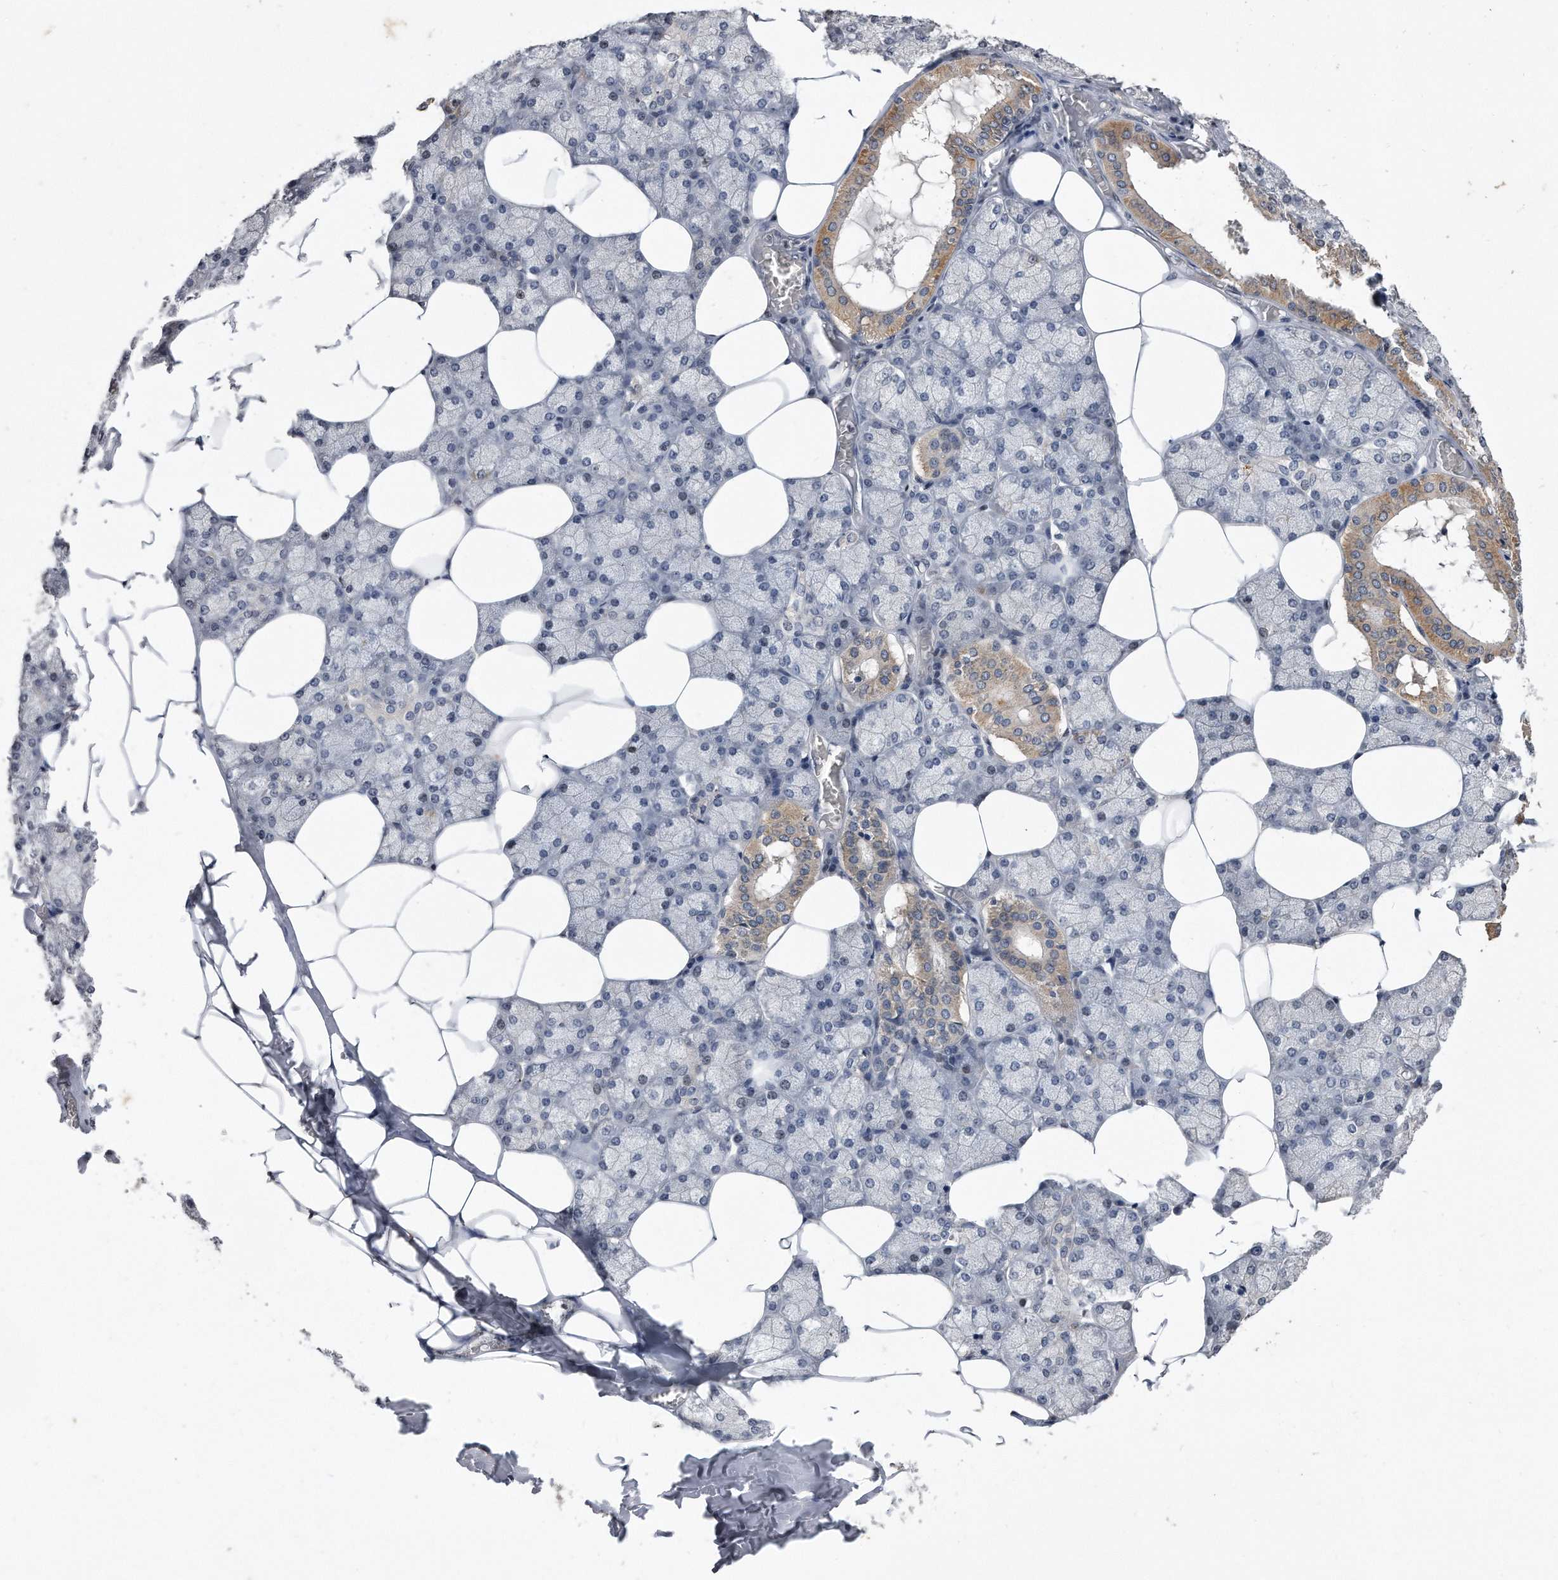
{"staining": {"intensity": "moderate", "quantity": "<25%", "location": "cytoplasmic/membranous"}, "tissue": "salivary gland", "cell_type": "Glandular cells", "image_type": "normal", "snomed": [{"axis": "morphology", "description": "Normal tissue, NOS"}, {"axis": "topography", "description": "Salivary gland"}], "caption": "This is a photomicrograph of IHC staining of unremarkable salivary gland, which shows moderate expression in the cytoplasmic/membranous of glandular cells.", "gene": "DAB1", "patient": {"sex": "male", "age": 62}}